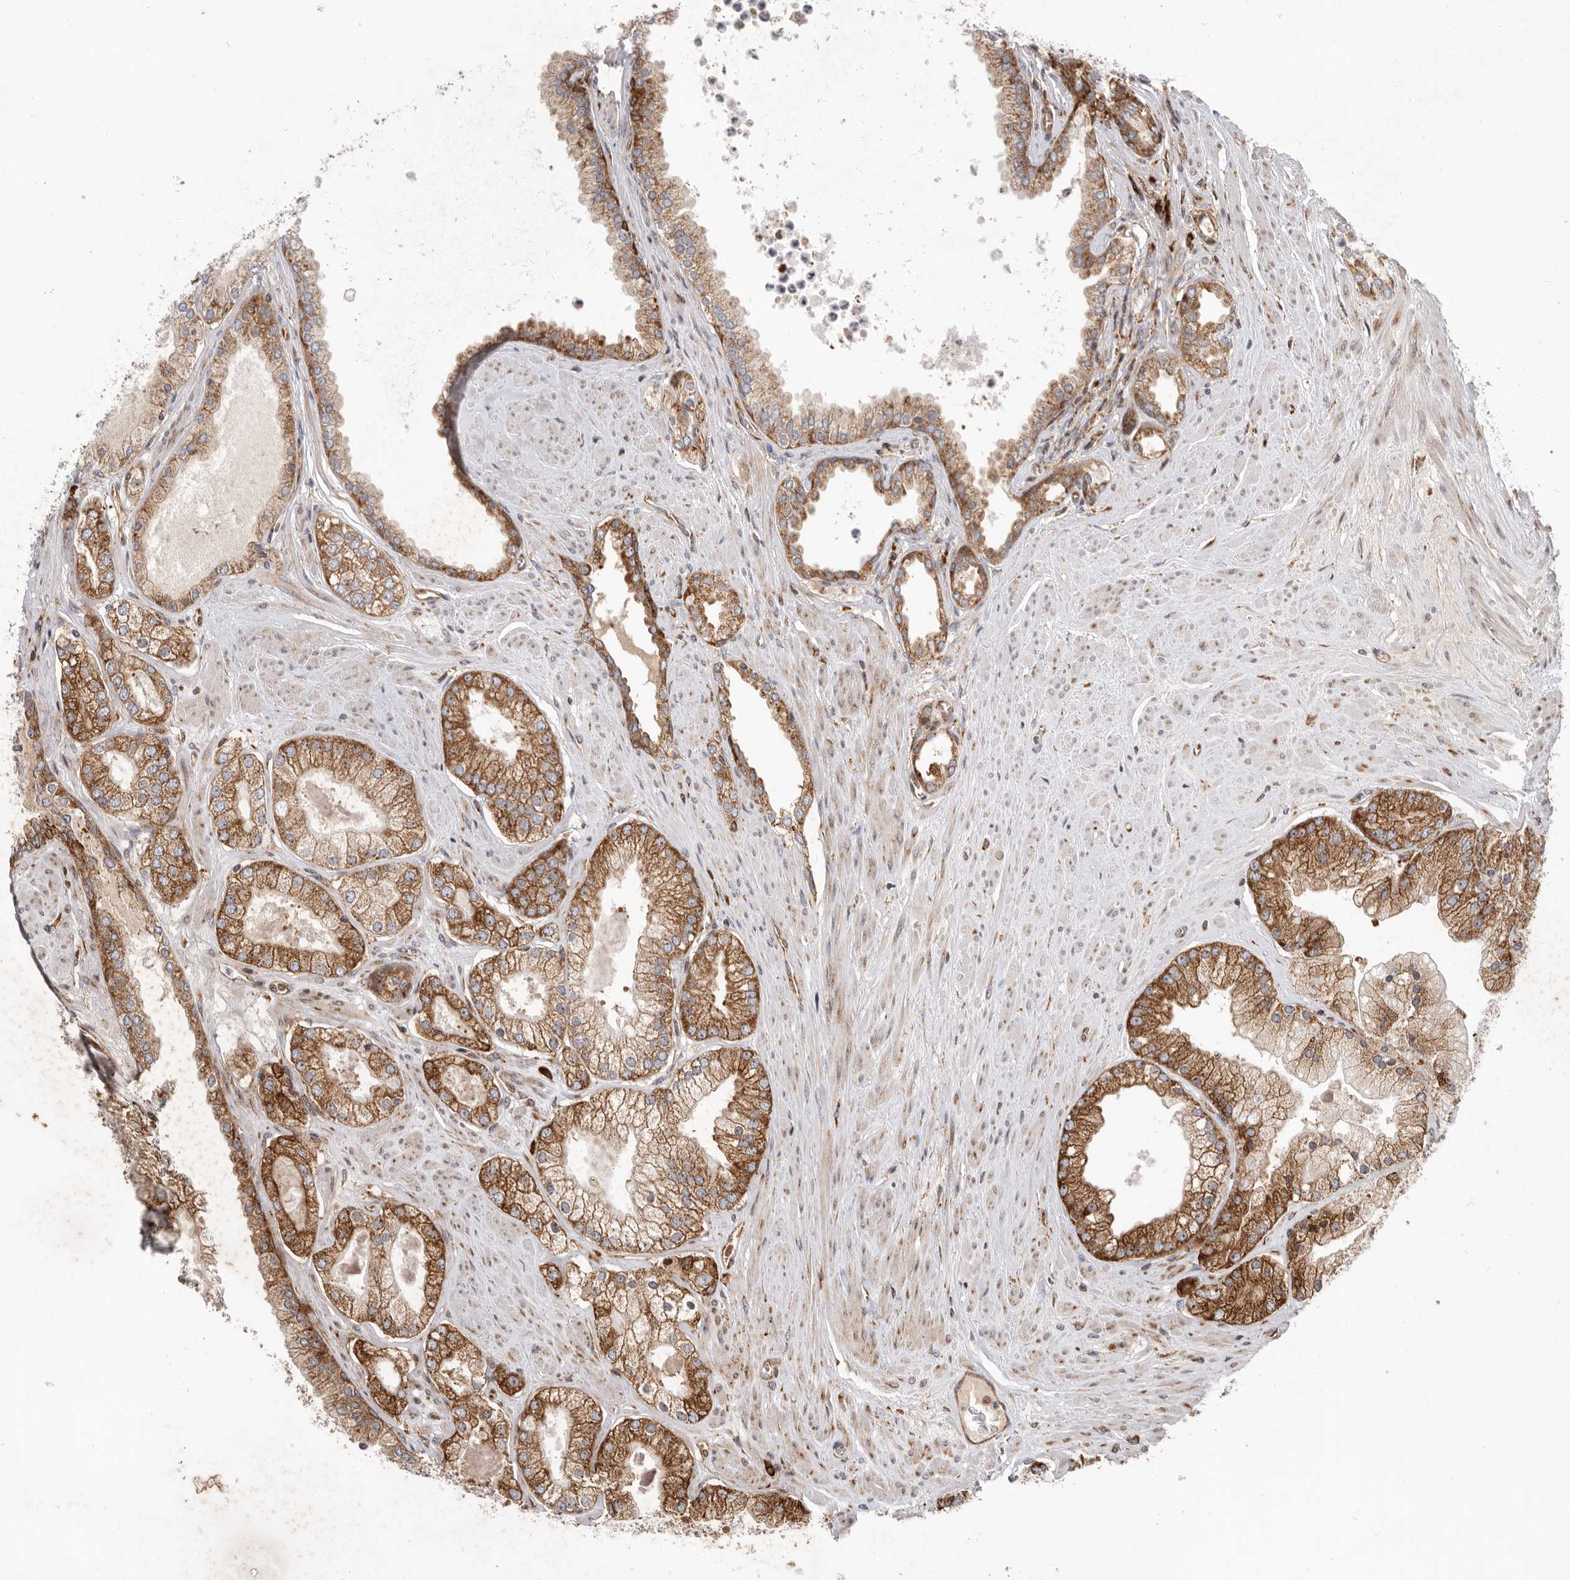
{"staining": {"intensity": "moderate", "quantity": ">75%", "location": "cytoplasmic/membranous"}, "tissue": "prostate cancer", "cell_type": "Tumor cells", "image_type": "cancer", "snomed": [{"axis": "morphology", "description": "Adenocarcinoma, High grade"}, {"axis": "topography", "description": "Prostate"}], "caption": "A brown stain highlights moderate cytoplasmic/membranous expression of a protein in prostate adenocarcinoma (high-grade) tumor cells.", "gene": "FZD3", "patient": {"sex": "male", "age": 58}}